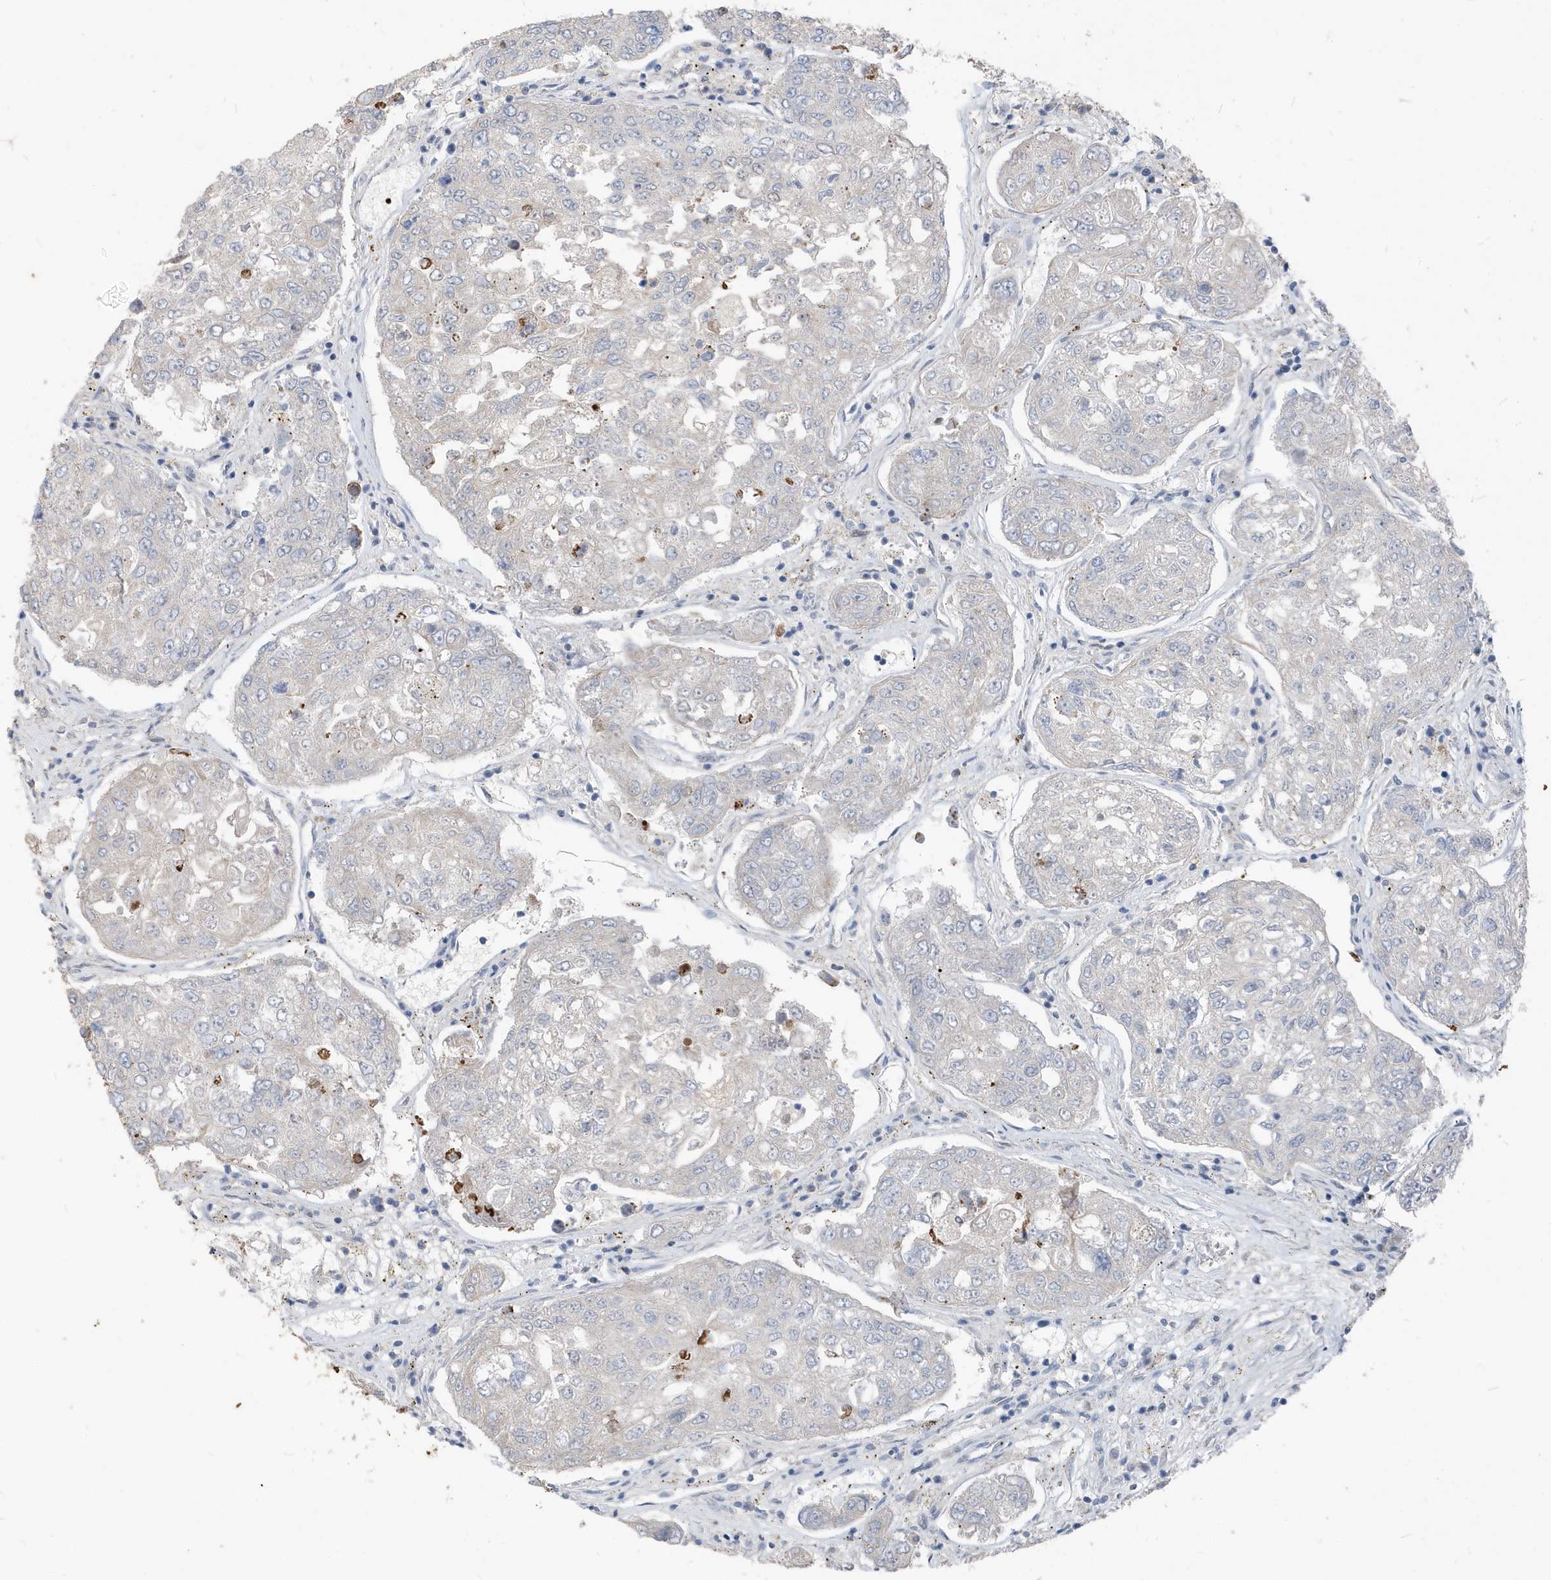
{"staining": {"intensity": "negative", "quantity": "none", "location": "none"}, "tissue": "urothelial cancer", "cell_type": "Tumor cells", "image_type": "cancer", "snomed": [{"axis": "morphology", "description": "Urothelial carcinoma, High grade"}, {"axis": "topography", "description": "Lymph node"}, {"axis": "topography", "description": "Urinary bladder"}], "caption": "The histopathology image exhibits no significant positivity in tumor cells of high-grade urothelial carcinoma.", "gene": "NCOA7", "patient": {"sex": "male", "age": 51}}